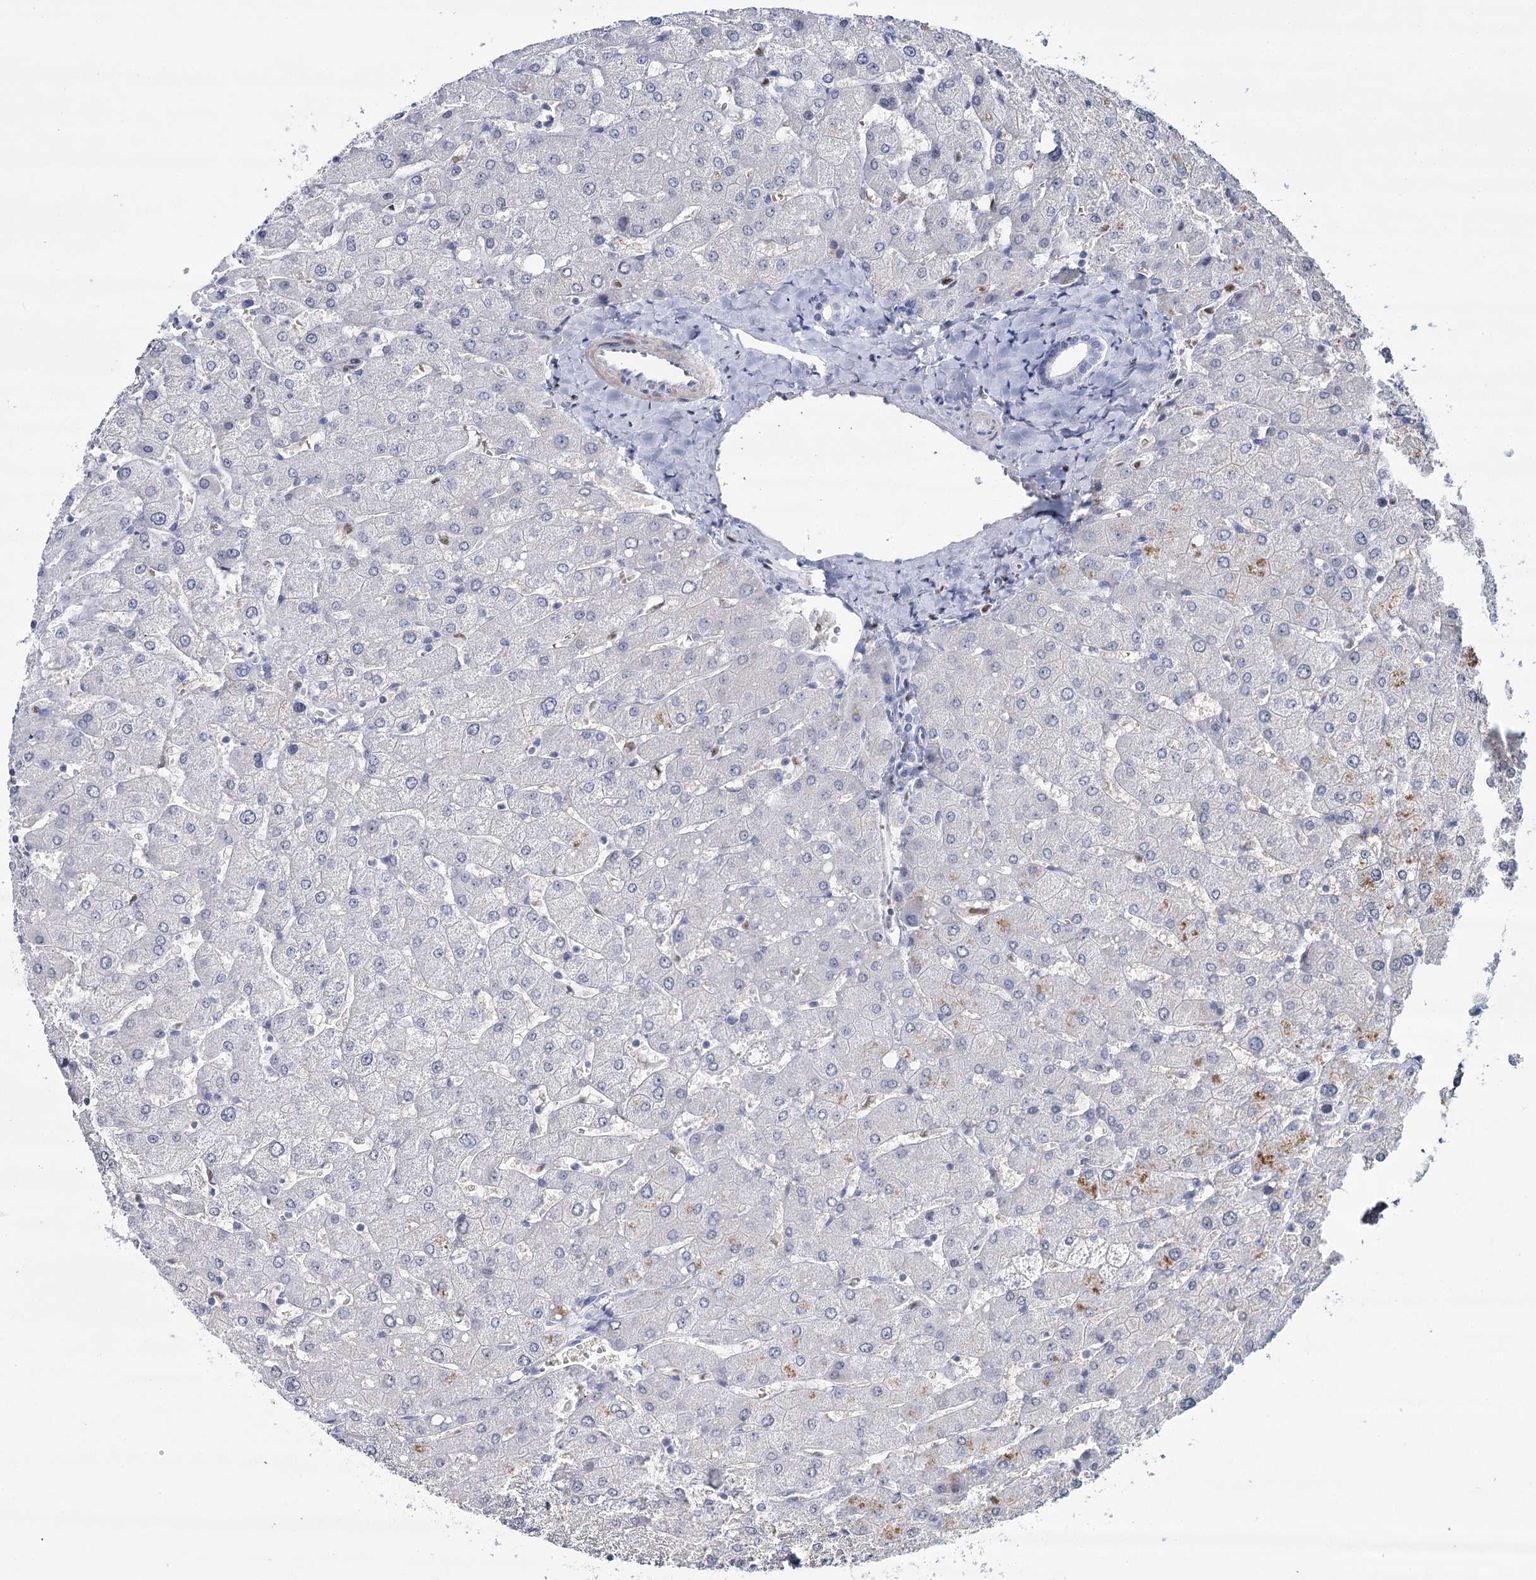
{"staining": {"intensity": "negative", "quantity": "none", "location": "none"}, "tissue": "liver", "cell_type": "Cholangiocytes", "image_type": "normal", "snomed": [{"axis": "morphology", "description": "Normal tissue, NOS"}, {"axis": "topography", "description": "Liver"}], "caption": "Immunohistochemistry (IHC) of normal liver demonstrates no positivity in cholangiocytes.", "gene": "IGSF3", "patient": {"sex": "male", "age": 55}}